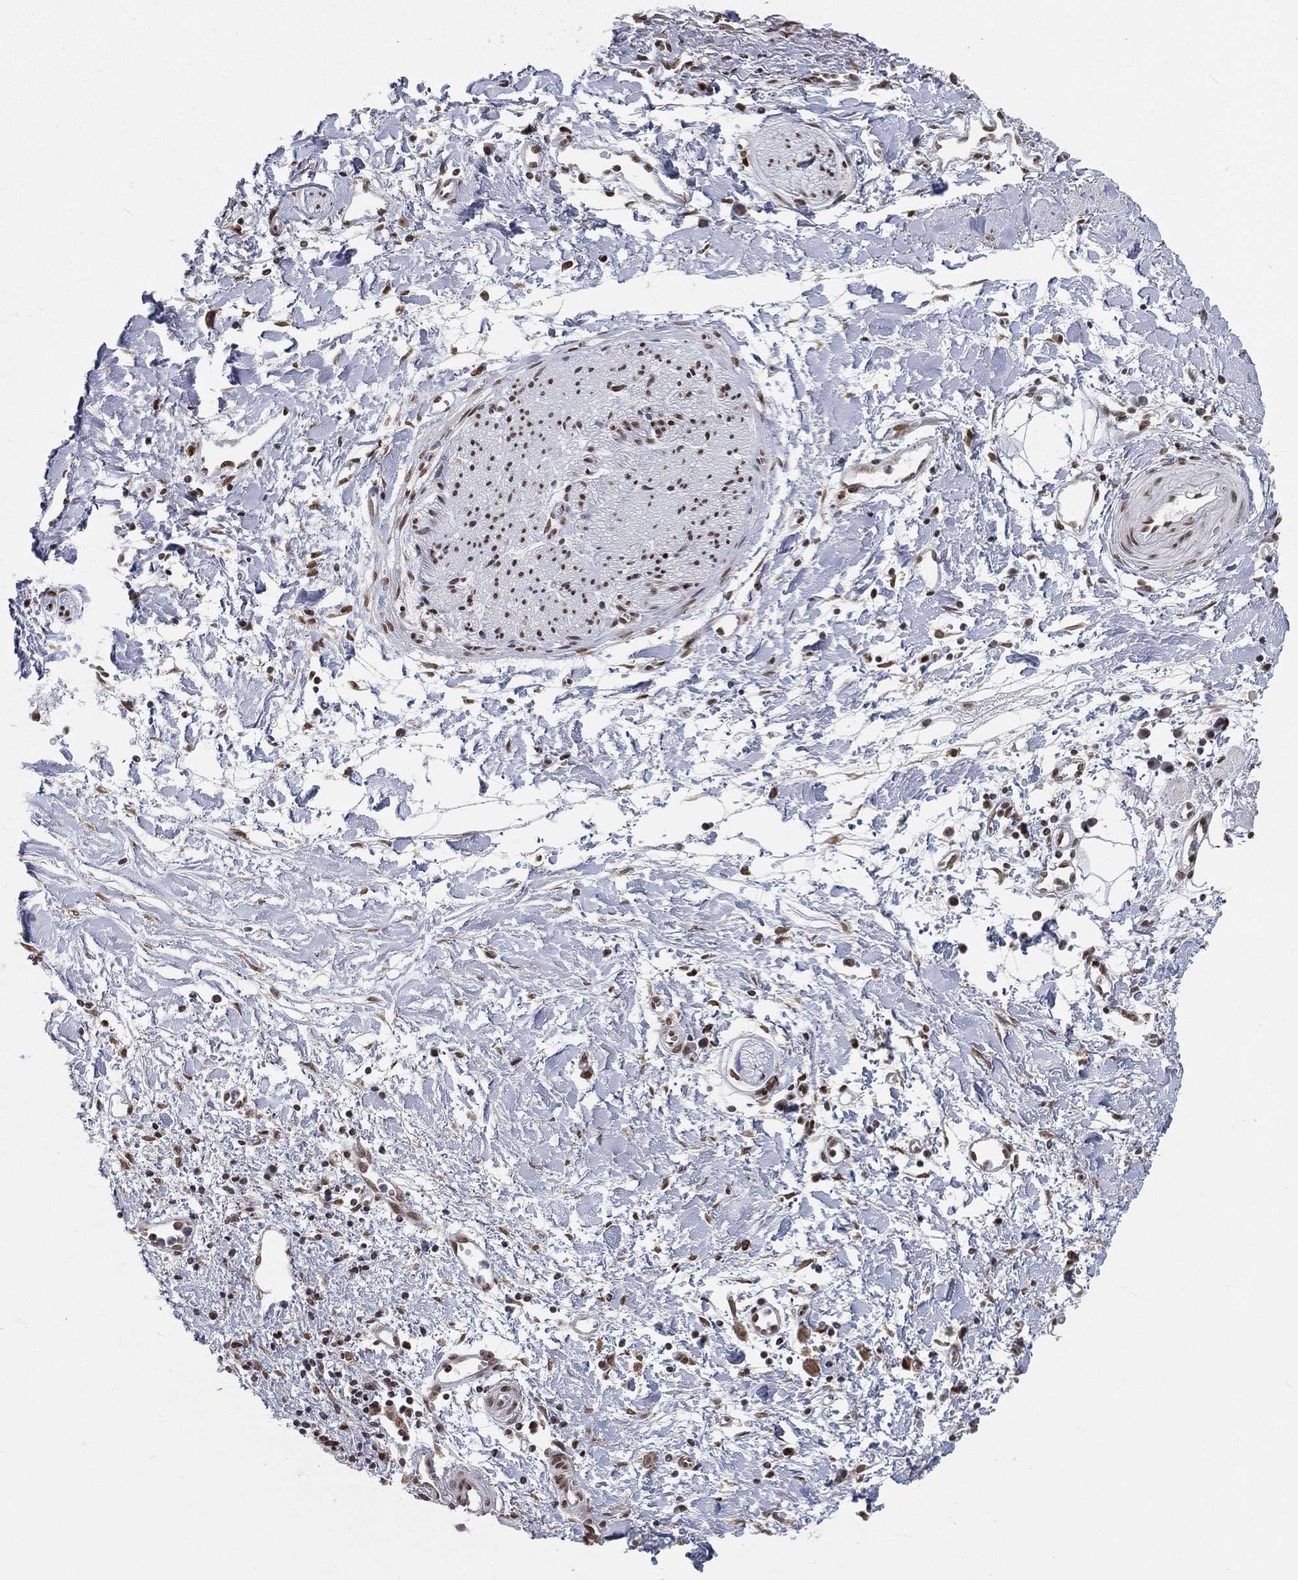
{"staining": {"intensity": "negative", "quantity": "none", "location": "none"}, "tissue": "soft tissue", "cell_type": "Fibroblasts", "image_type": "normal", "snomed": [{"axis": "morphology", "description": "Normal tissue, NOS"}, {"axis": "morphology", "description": "Adenocarcinoma, NOS"}, {"axis": "topography", "description": "Pancreas"}, {"axis": "topography", "description": "Peripheral nerve tissue"}], "caption": "Immunohistochemical staining of benign human soft tissue displays no significant staining in fibroblasts.", "gene": "FUBP3", "patient": {"sex": "male", "age": 61}}